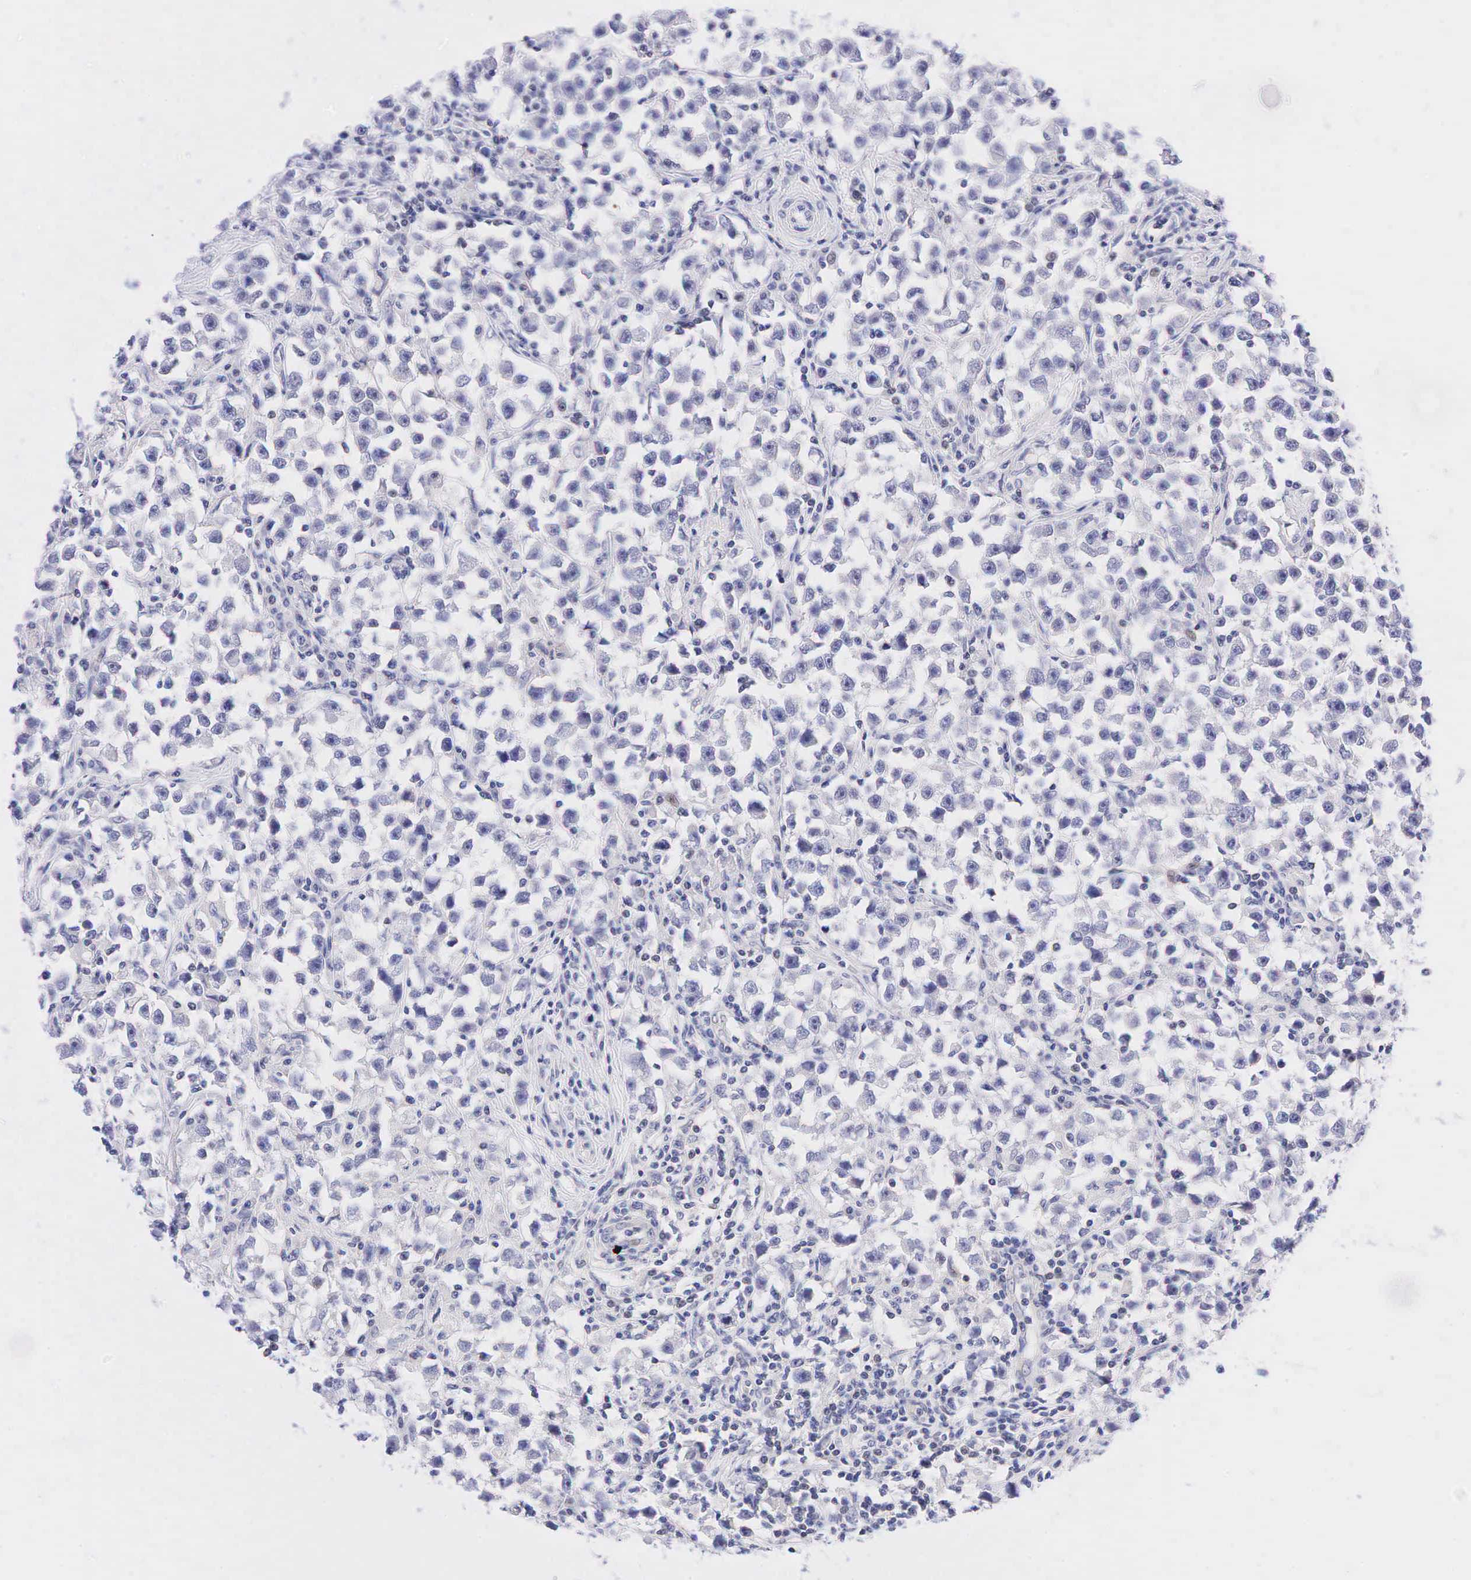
{"staining": {"intensity": "negative", "quantity": "none", "location": "none"}, "tissue": "testis cancer", "cell_type": "Tumor cells", "image_type": "cancer", "snomed": [{"axis": "morphology", "description": "Seminoma, NOS"}, {"axis": "topography", "description": "Testis"}], "caption": "Seminoma (testis) was stained to show a protein in brown. There is no significant expression in tumor cells.", "gene": "AR", "patient": {"sex": "male", "age": 33}}